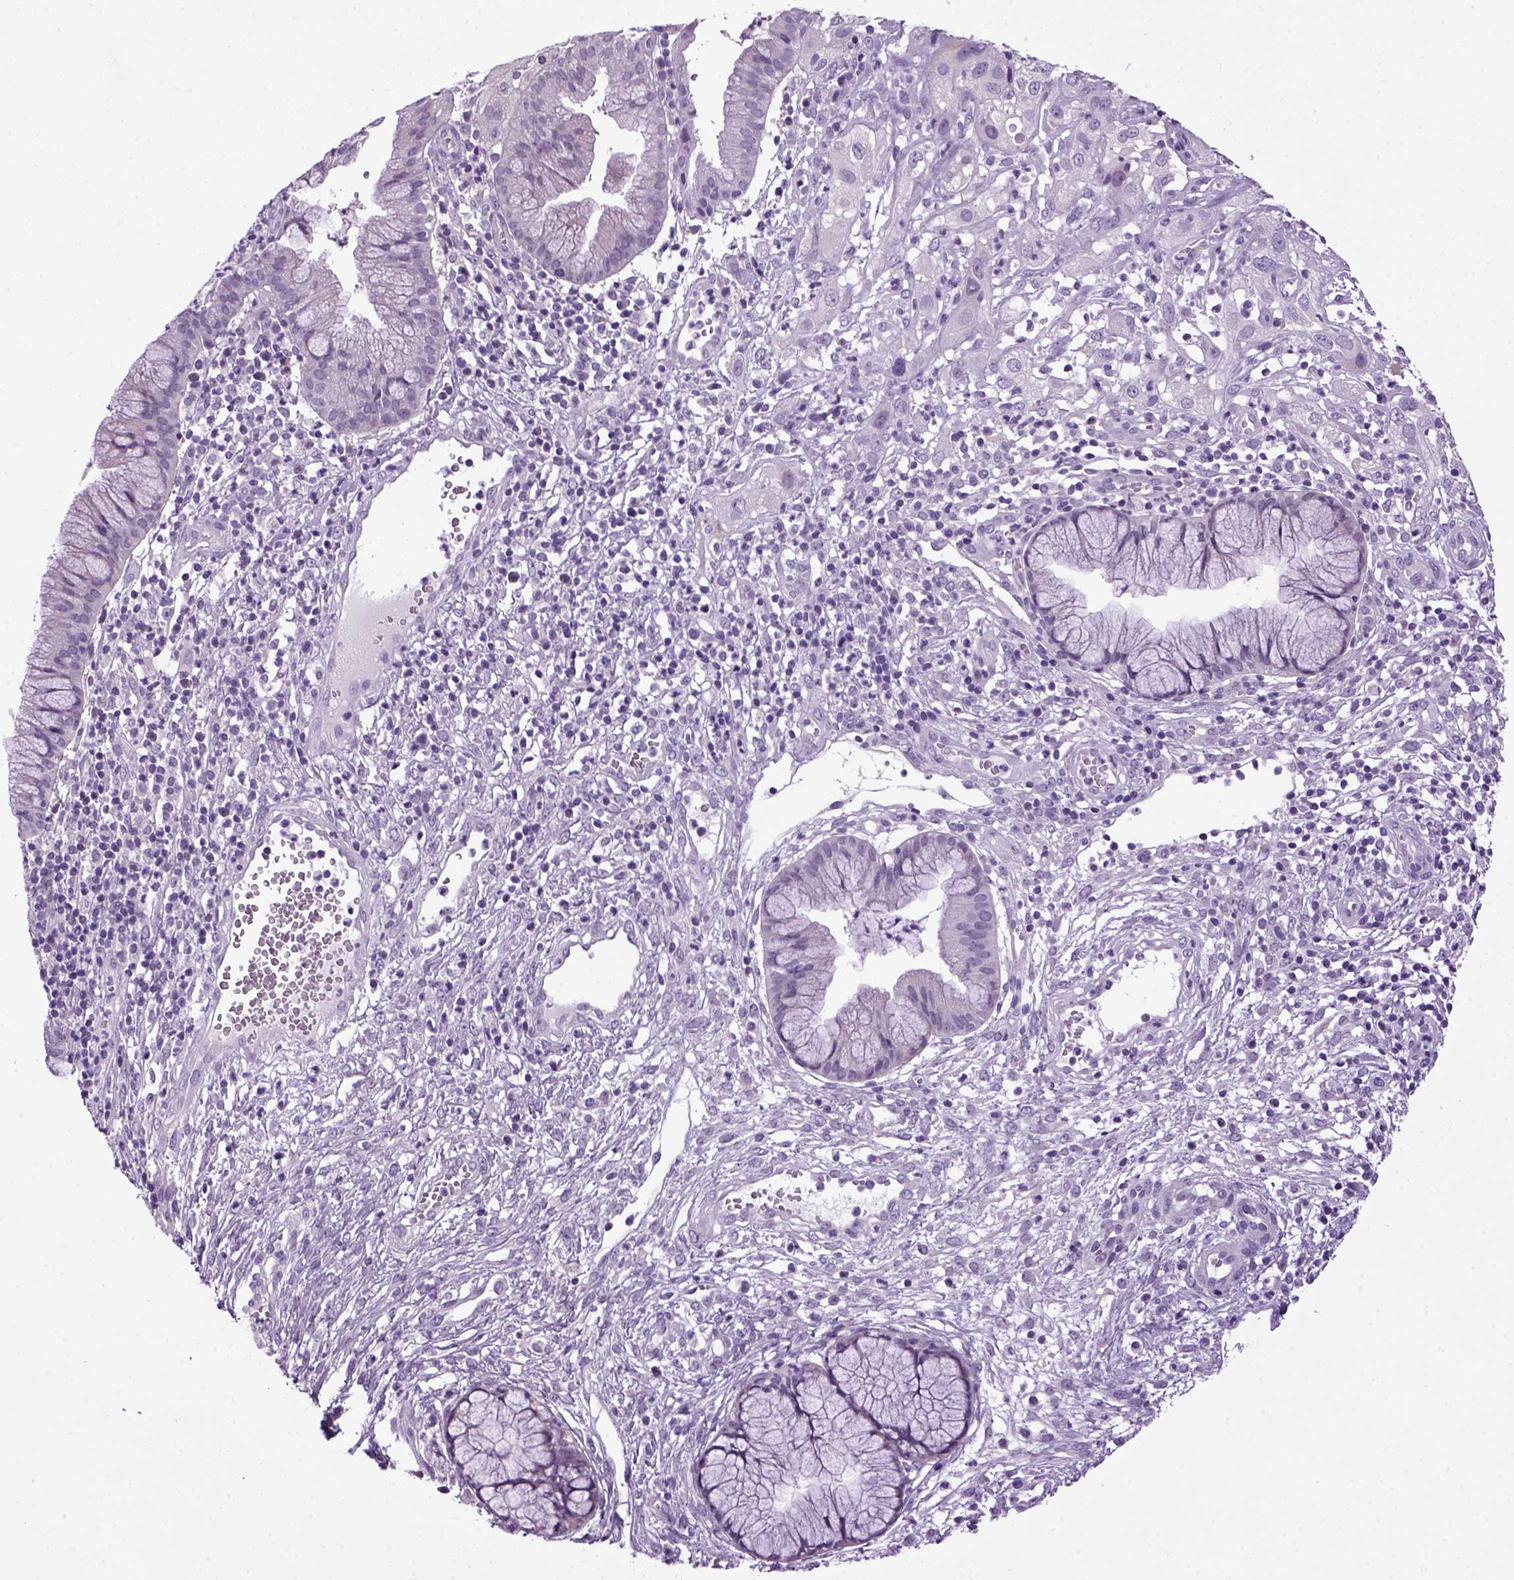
{"staining": {"intensity": "negative", "quantity": "none", "location": "none"}, "tissue": "cervical cancer", "cell_type": "Tumor cells", "image_type": "cancer", "snomed": [{"axis": "morphology", "description": "Squamous cell carcinoma, NOS"}, {"axis": "topography", "description": "Cervix"}], "caption": "Image shows no protein expression in tumor cells of cervical cancer (squamous cell carcinoma) tissue.", "gene": "HMCN2", "patient": {"sex": "female", "age": 32}}